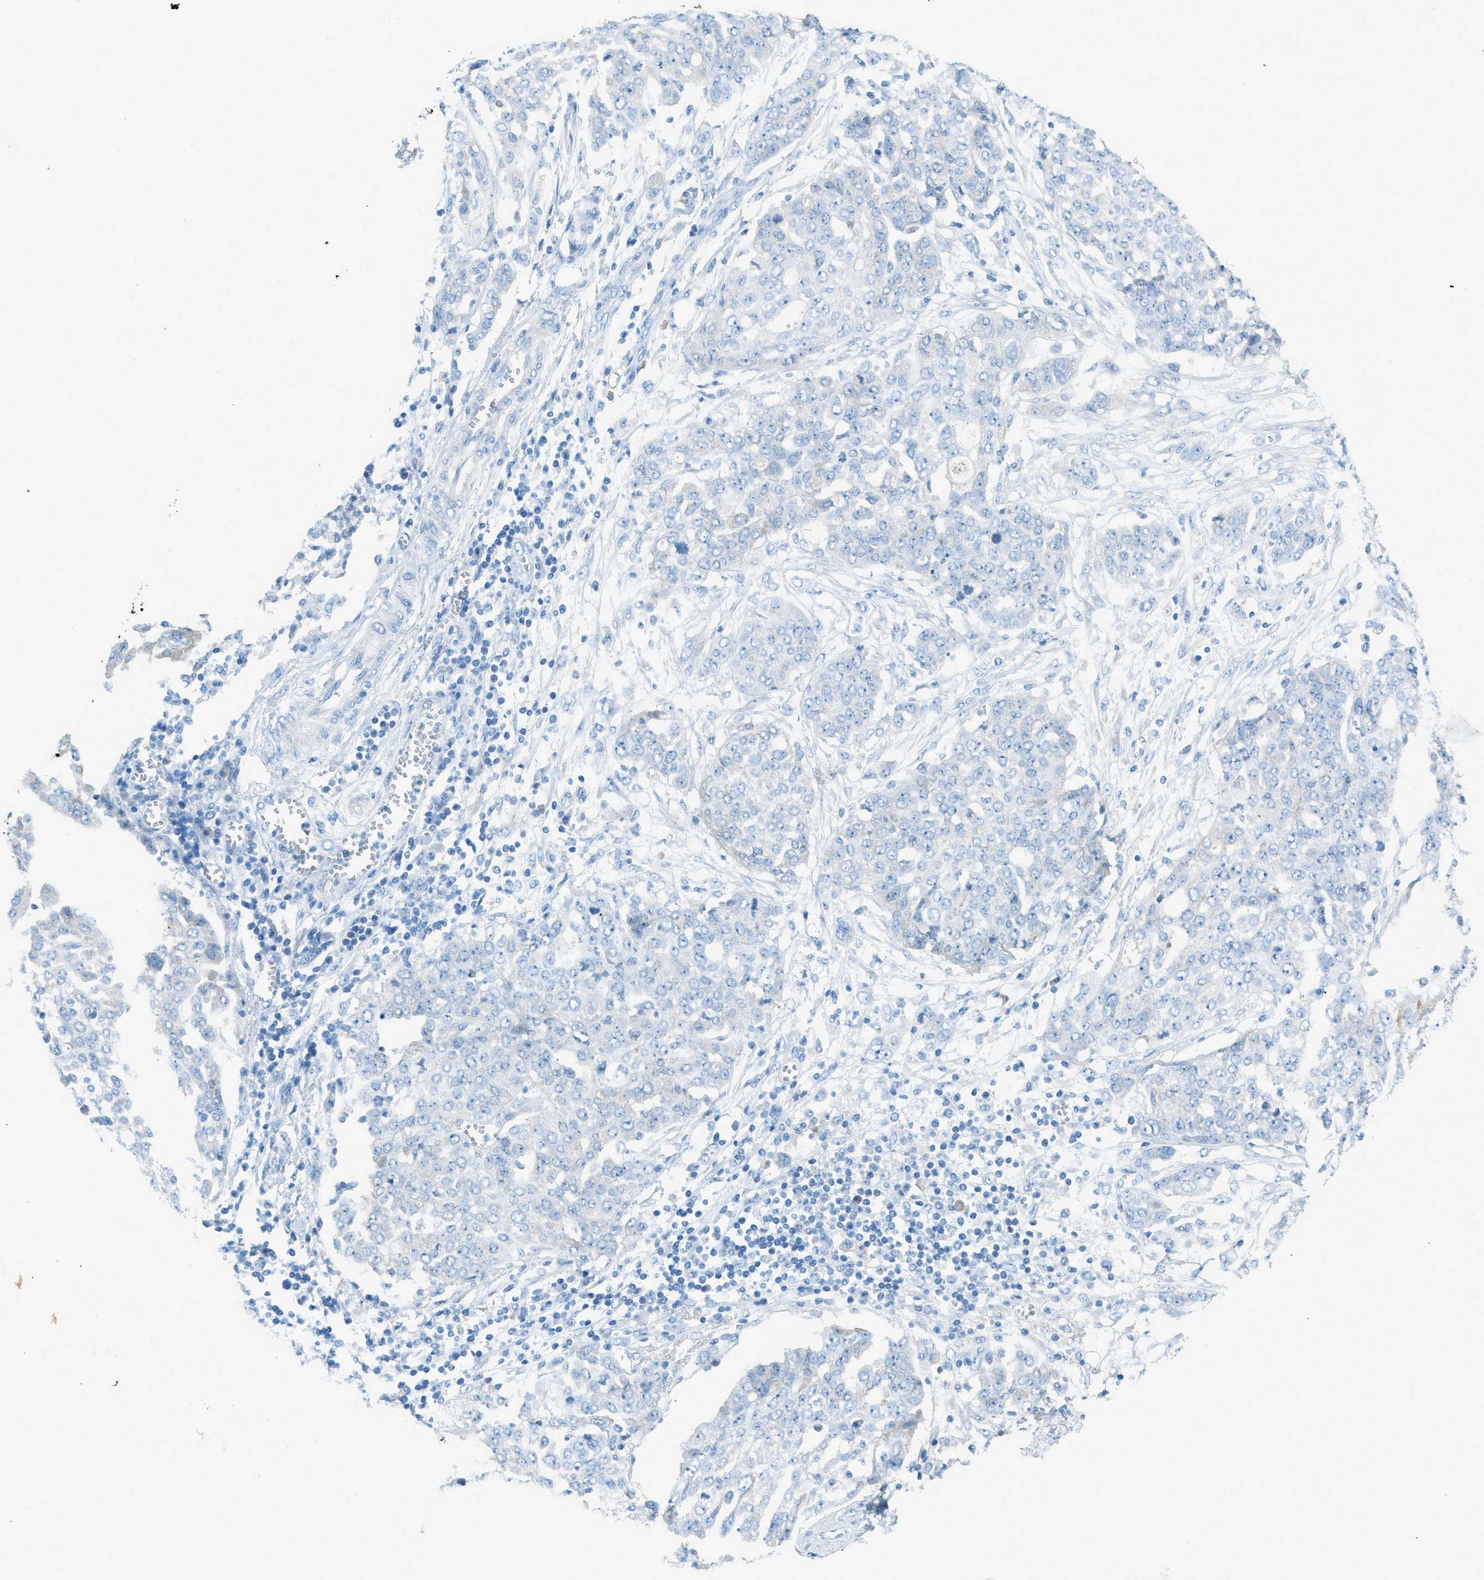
{"staining": {"intensity": "negative", "quantity": "none", "location": "none"}, "tissue": "ovarian cancer", "cell_type": "Tumor cells", "image_type": "cancer", "snomed": [{"axis": "morphology", "description": "Cystadenocarcinoma, serous, NOS"}, {"axis": "topography", "description": "Soft tissue"}, {"axis": "topography", "description": "Ovary"}], "caption": "Image shows no protein staining in tumor cells of ovarian serous cystadenocarcinoma tissue.", "gene": "C5AR2", "patient": {"sex": "female", "age": 57}}